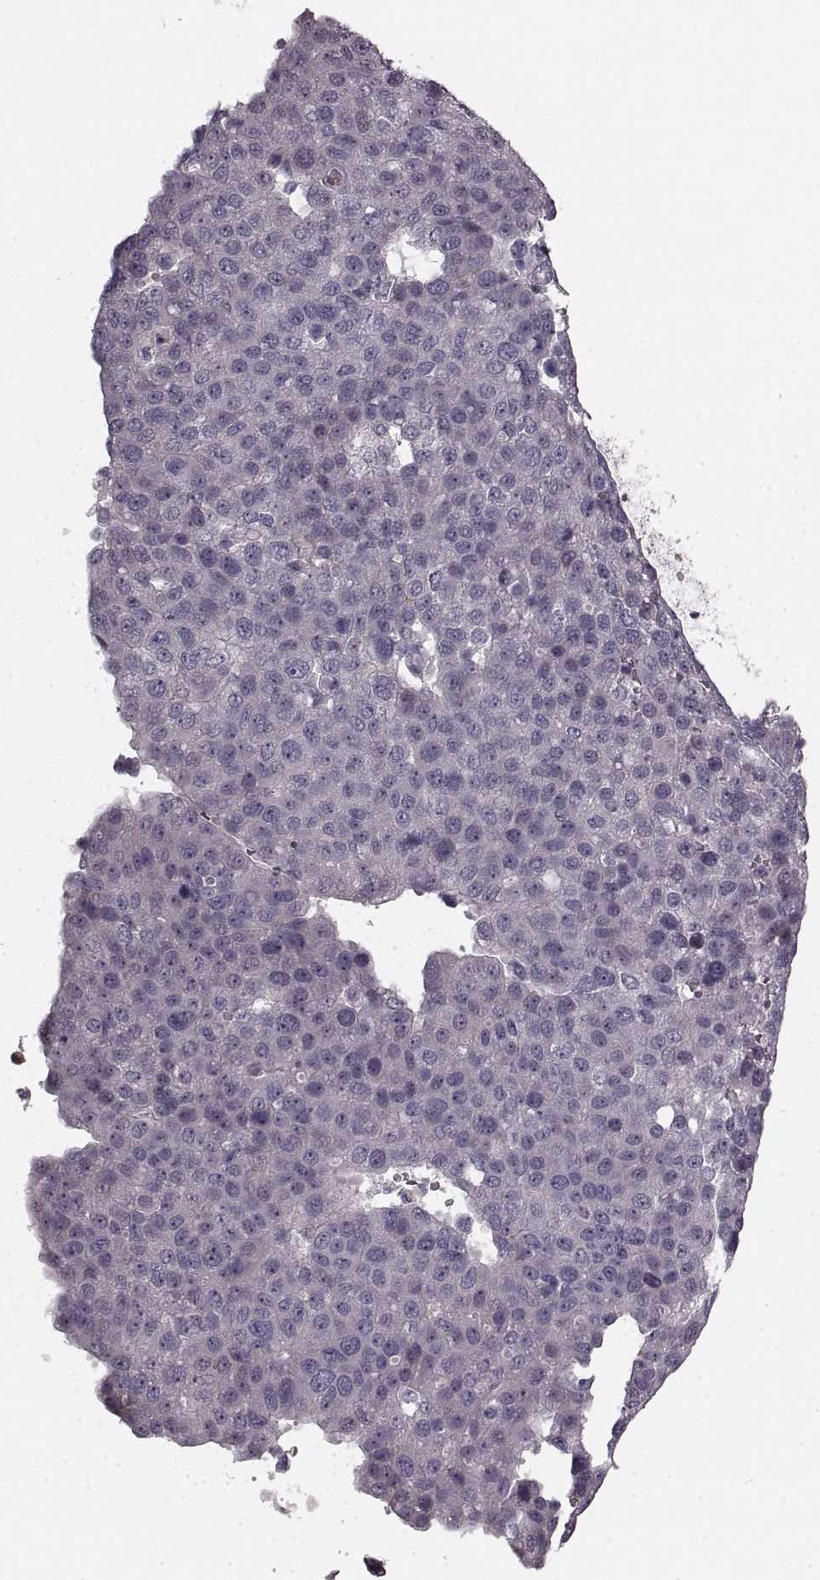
{"staining": {"intensity": "negative", "quantity": "none", "location": "none"}, "tissue": "pancreatic cancer", "cell_type": "Tumor cells", "image_type": "cancer", "snomed": [{"axis": "morphology", "description": "Adenocarcinoma, NOS"}, {"axis": "topography", "description": "Pancreas"}], "caption": "DAB (3,3'-diaminobenzidine) immunohistochemical staining of human pancreatic cancer displays no significant positivity in tumor cells.", "gene": "CHIT1", "patient": {"sex": "female", "age": 61}}